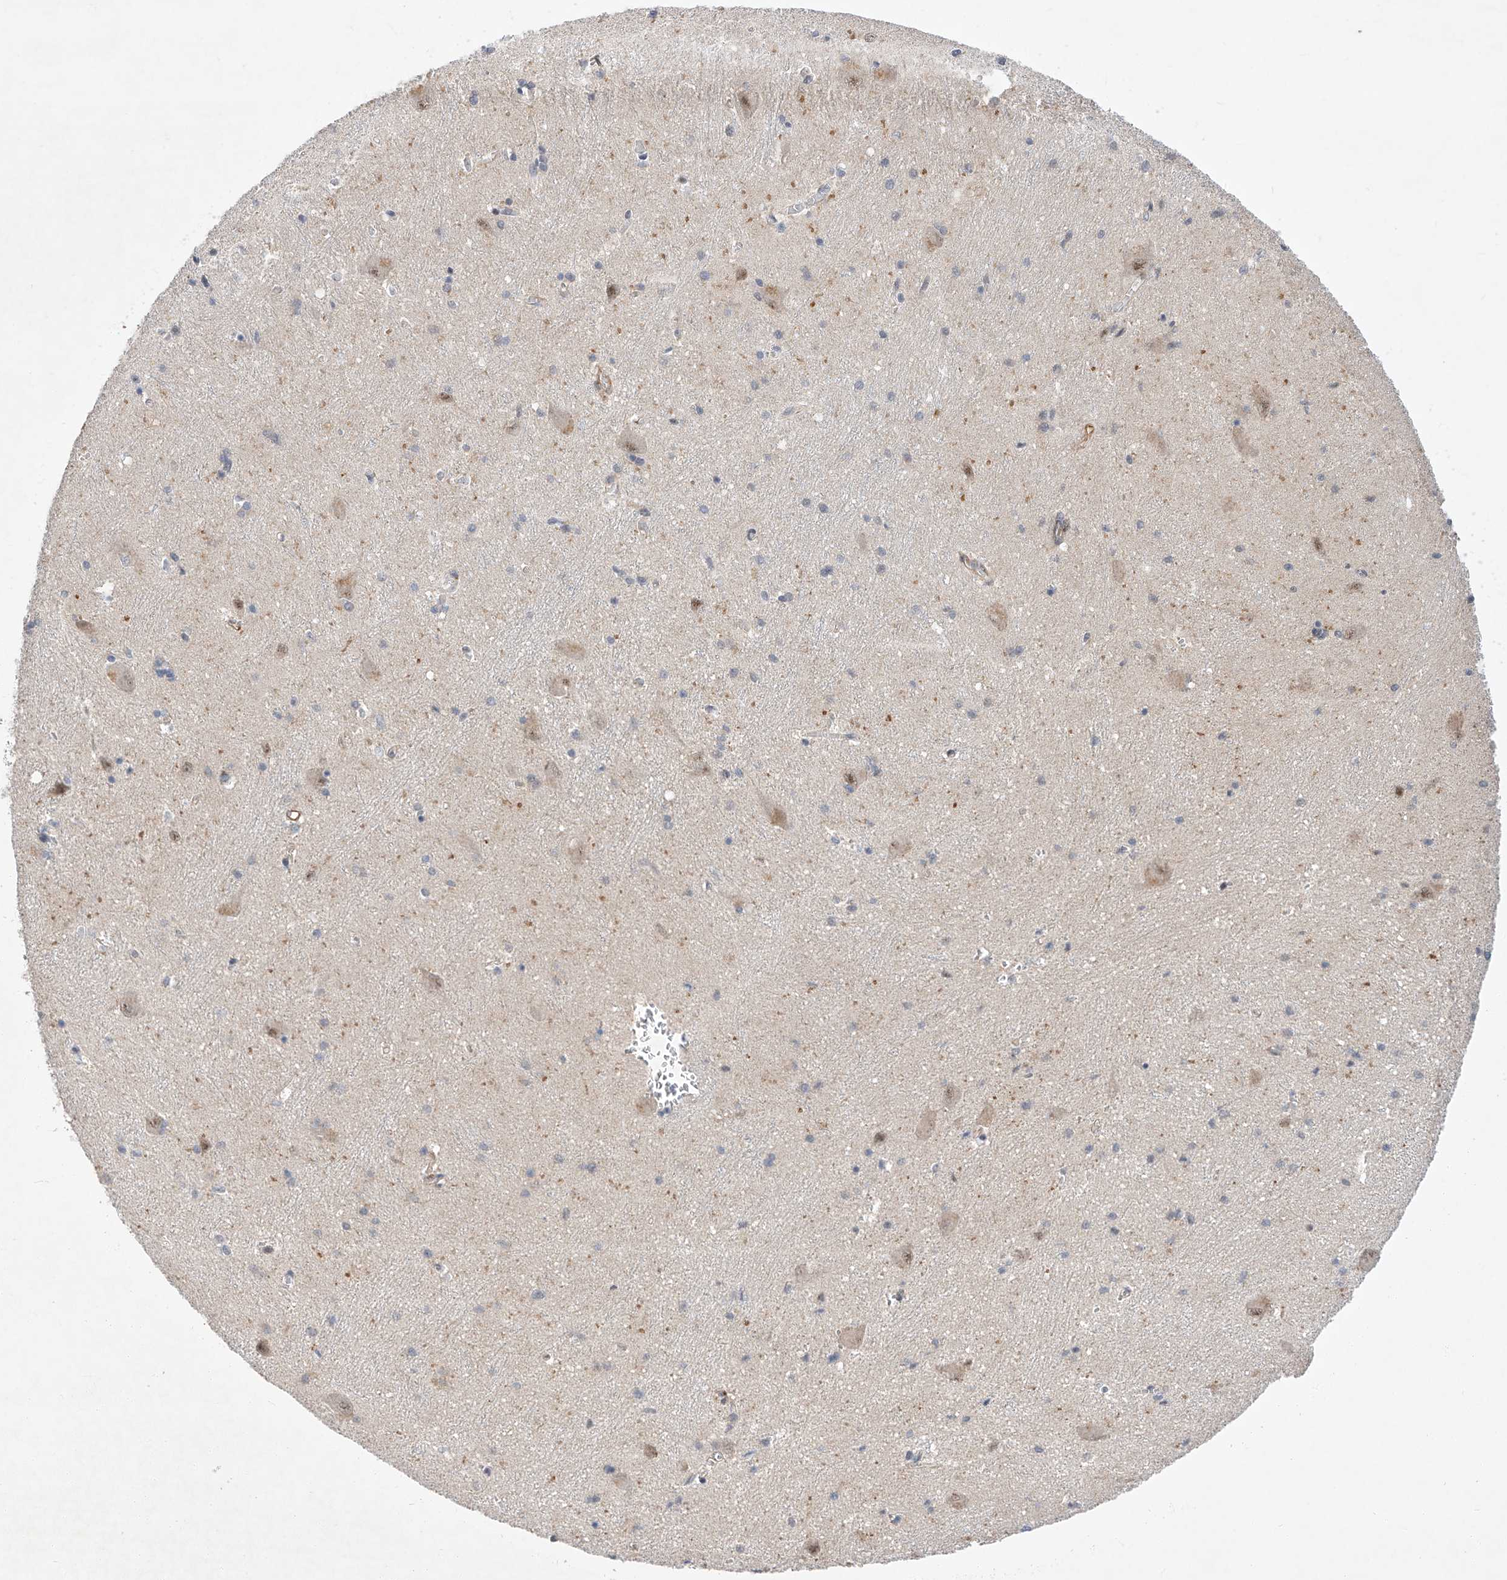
{"staining": {"intensity": "moderate", "quantity": "<25%", "location": "nuclear"}, "tissue": "caudate", "cell_type": "Glial cells", "image_type": "normal", "snomed": [{"axis": "morphology", "description": "Normal tissue, NOS"}, {"axis": "topography", "description": "Lateral ventricle wall"}], "caption": "Immunohistochemical staining of normal caudate demonstrates moderate nuclear protein staining in approximately <25% of glial cells.", "gene": "AMD1", "patient": {"sex": "male", "age": 37}}